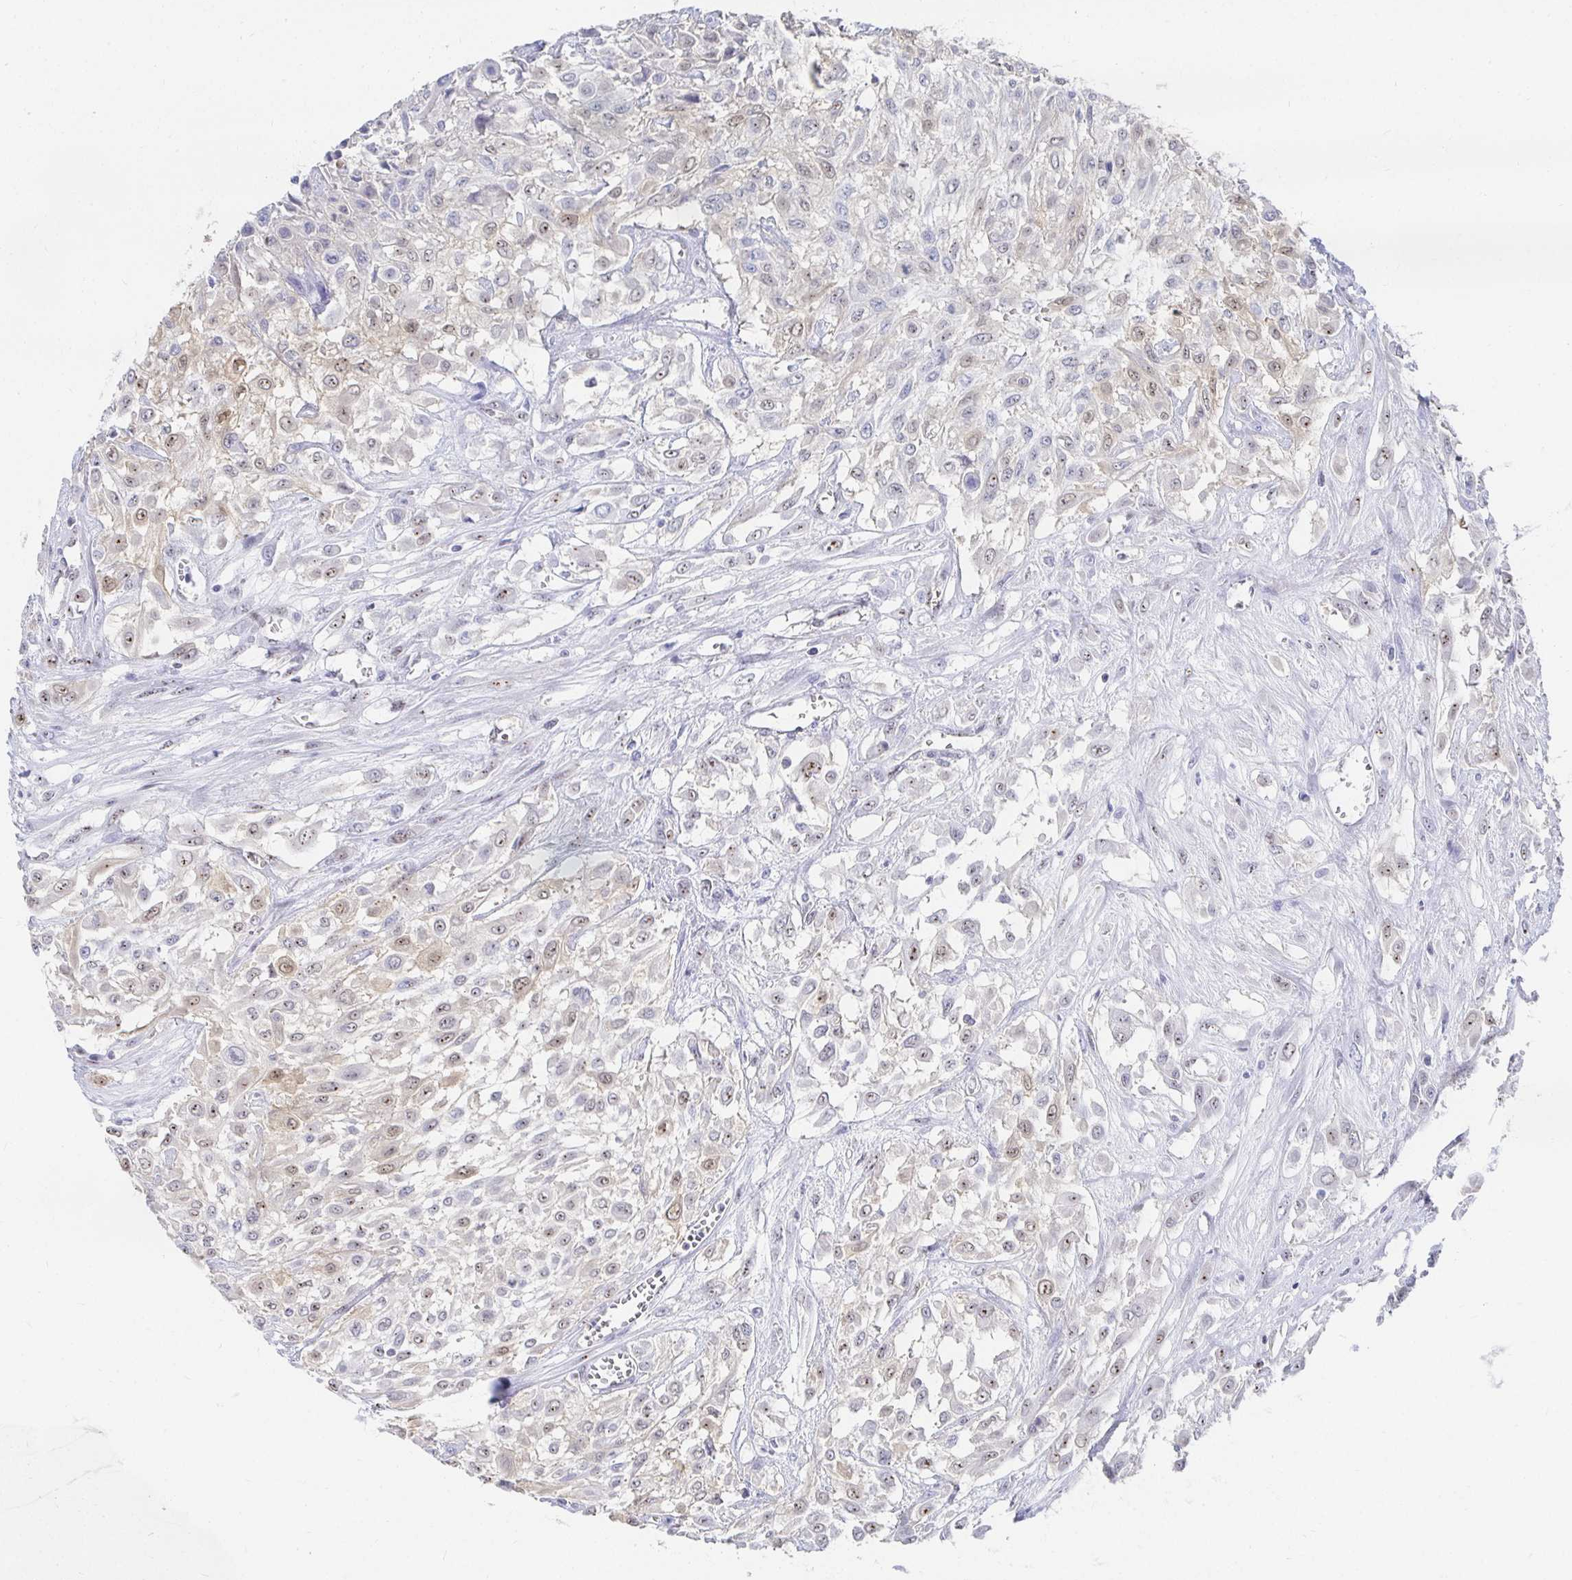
{"staining": {"intensity": "moderate", "quantity": "25%-75%", "location": "nuclear"}, "tissue": "urothelial cancer", "cell_type": "Tumor cells", "image_type": "cancer", "snomed": [{"axis": "morphology", "description": "Urothelial carcinoma, High grade"}, {"axis": "topography", "description": "Urinary bladder"}], "caption": "Immunohistochemical staining of human urothelial cancer shows medium levels of moderate nuclear positivity in approximately 25%-75% of tumor cells.", "gene": "CLIC3", "patient": {"sex": "male", "age": 57}}